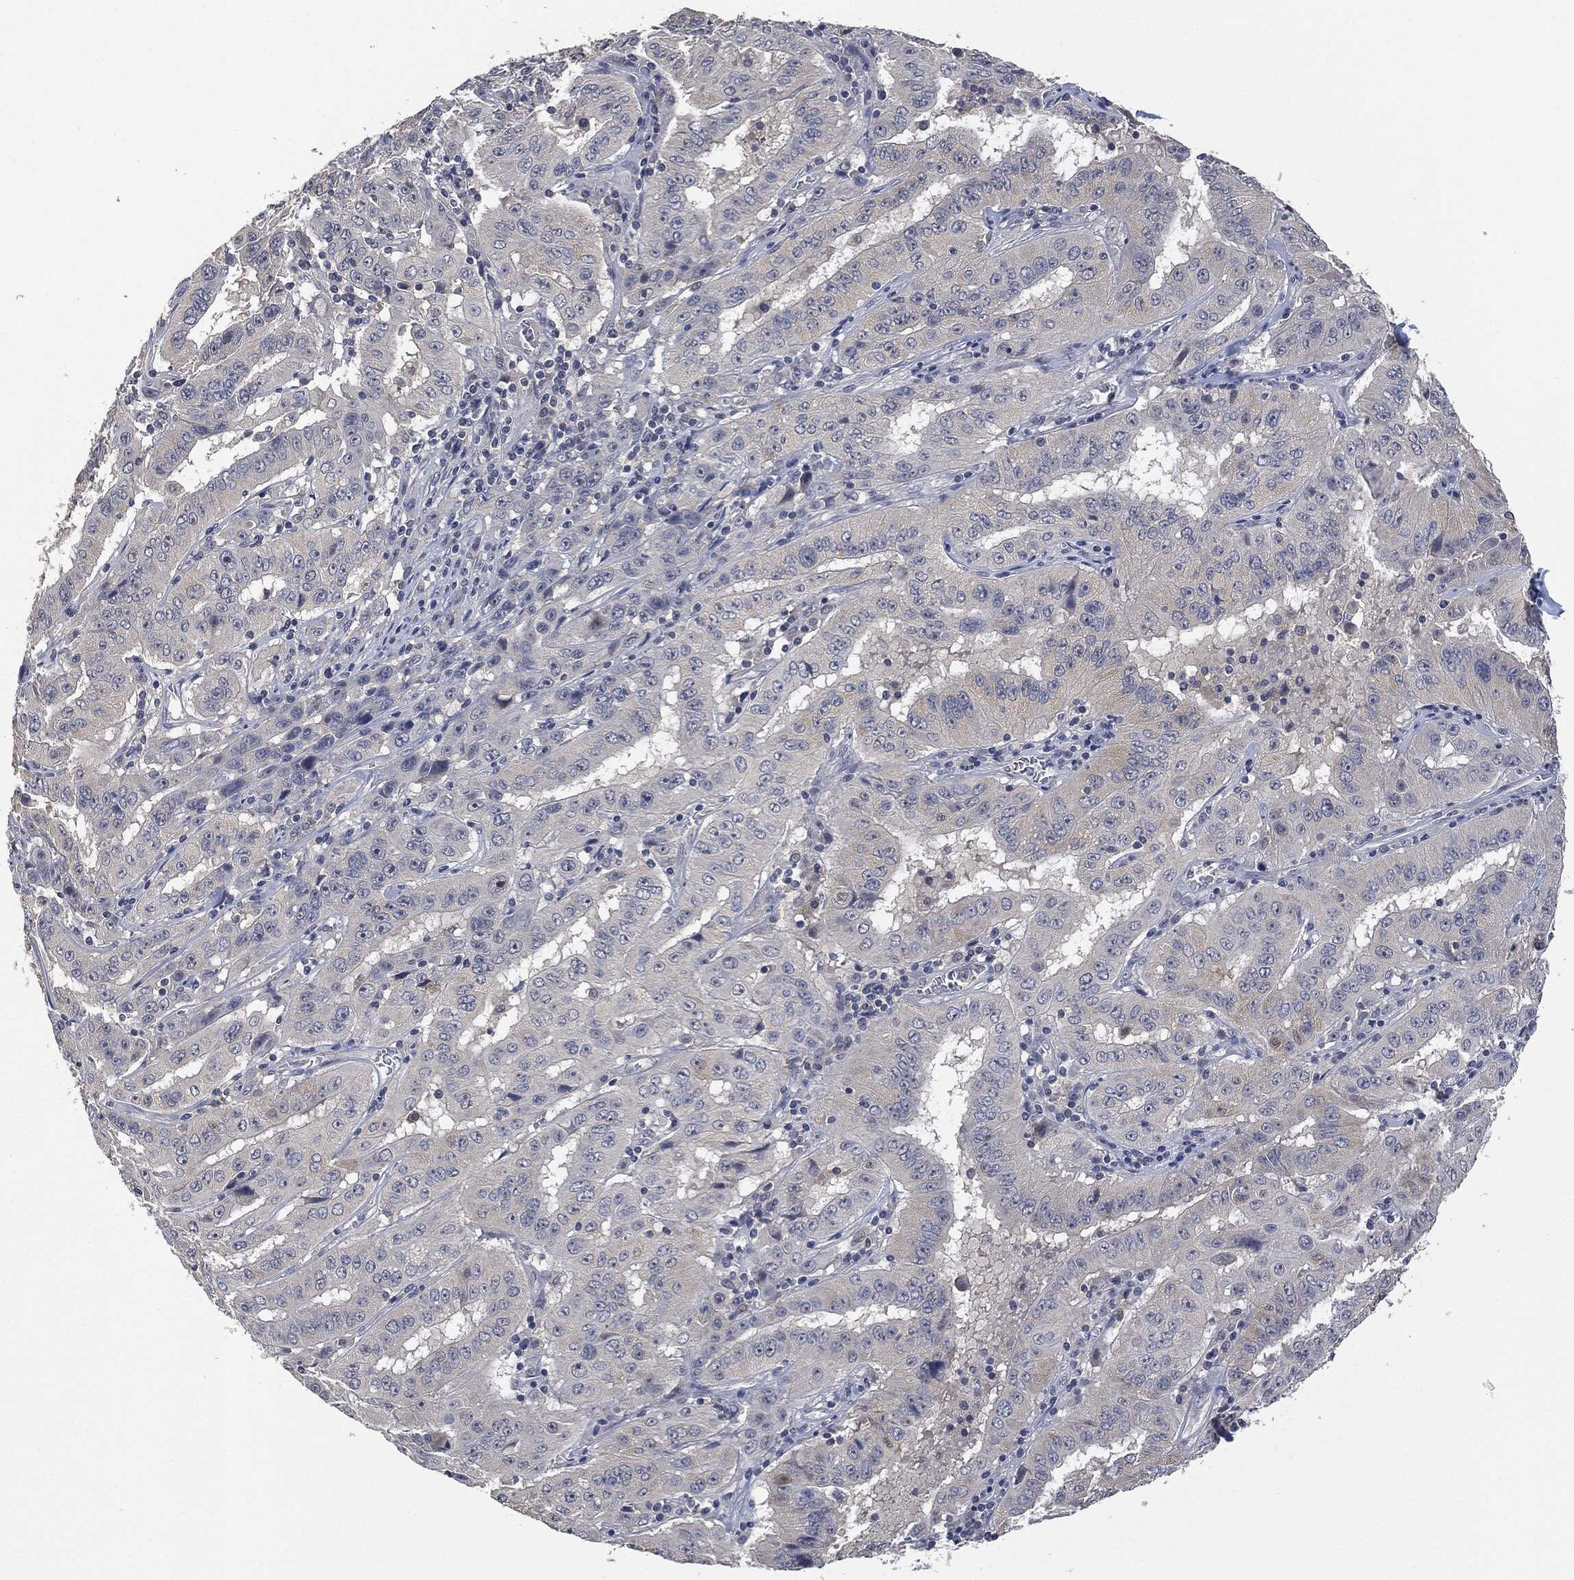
{"staining": {"intensity": "negative", "quantity": "none", "location": "none"}, "tissue": "pancreatic cancer", "cell_type": "Tumor cells", "image_type": "cancer", "snomed": [{"axis": "morphology", "description": "Adenocarcinoma, NOS"}, {"axis": "topography", "description": "Pancreas"}], "caption": "Tumor cells show no significant expression in pancreatic cancer (adenocarcinoma).", "gene": "IL1RN", "patient": {"sex": "male", "age": 63}}